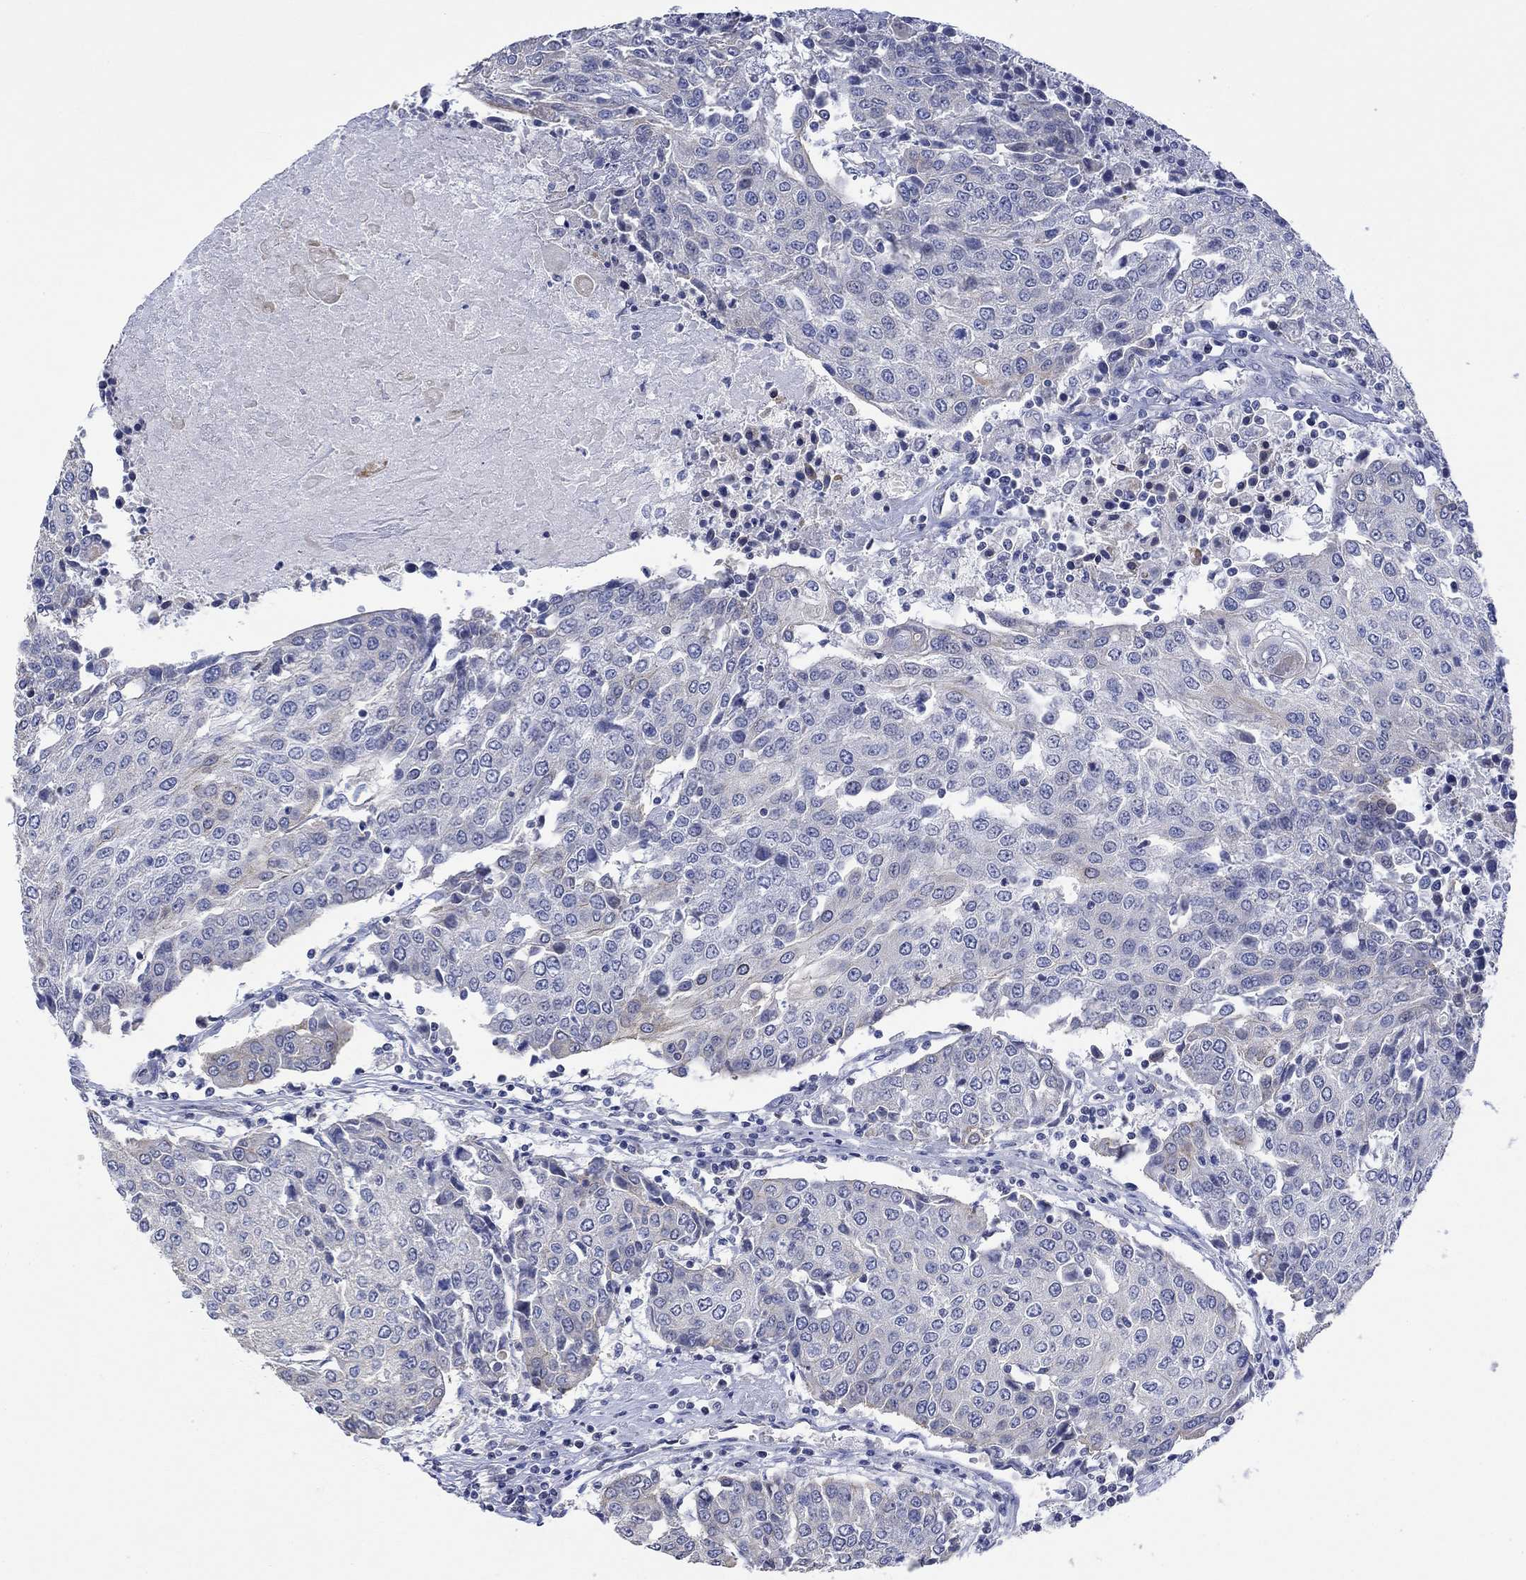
{"staining": {"intensity": "weak", "quantity": "<25%", "location": "cytoplasmic/membranous"}, "tissue": "urothelial cancer", "cell_type": "Tumor cells", "image_type": "cancer", "snomed": [{"axis": "morphology", "description": "Urothelial carcinoma, High grade"}, {"axis": "topography", "description": "Urinary bladder"}], "caption": "Immunohistochemical staining of human high-grade urothelial carcinoma reveals no significant expression in tumor cells. (DAB (3,3'-diaminobenzidine) immunohistochemistry (IHC) visualized using brightfield microscopy, high magnification).", "gene": "AGRP", "patient": {"sex": "female", "age": 85}}